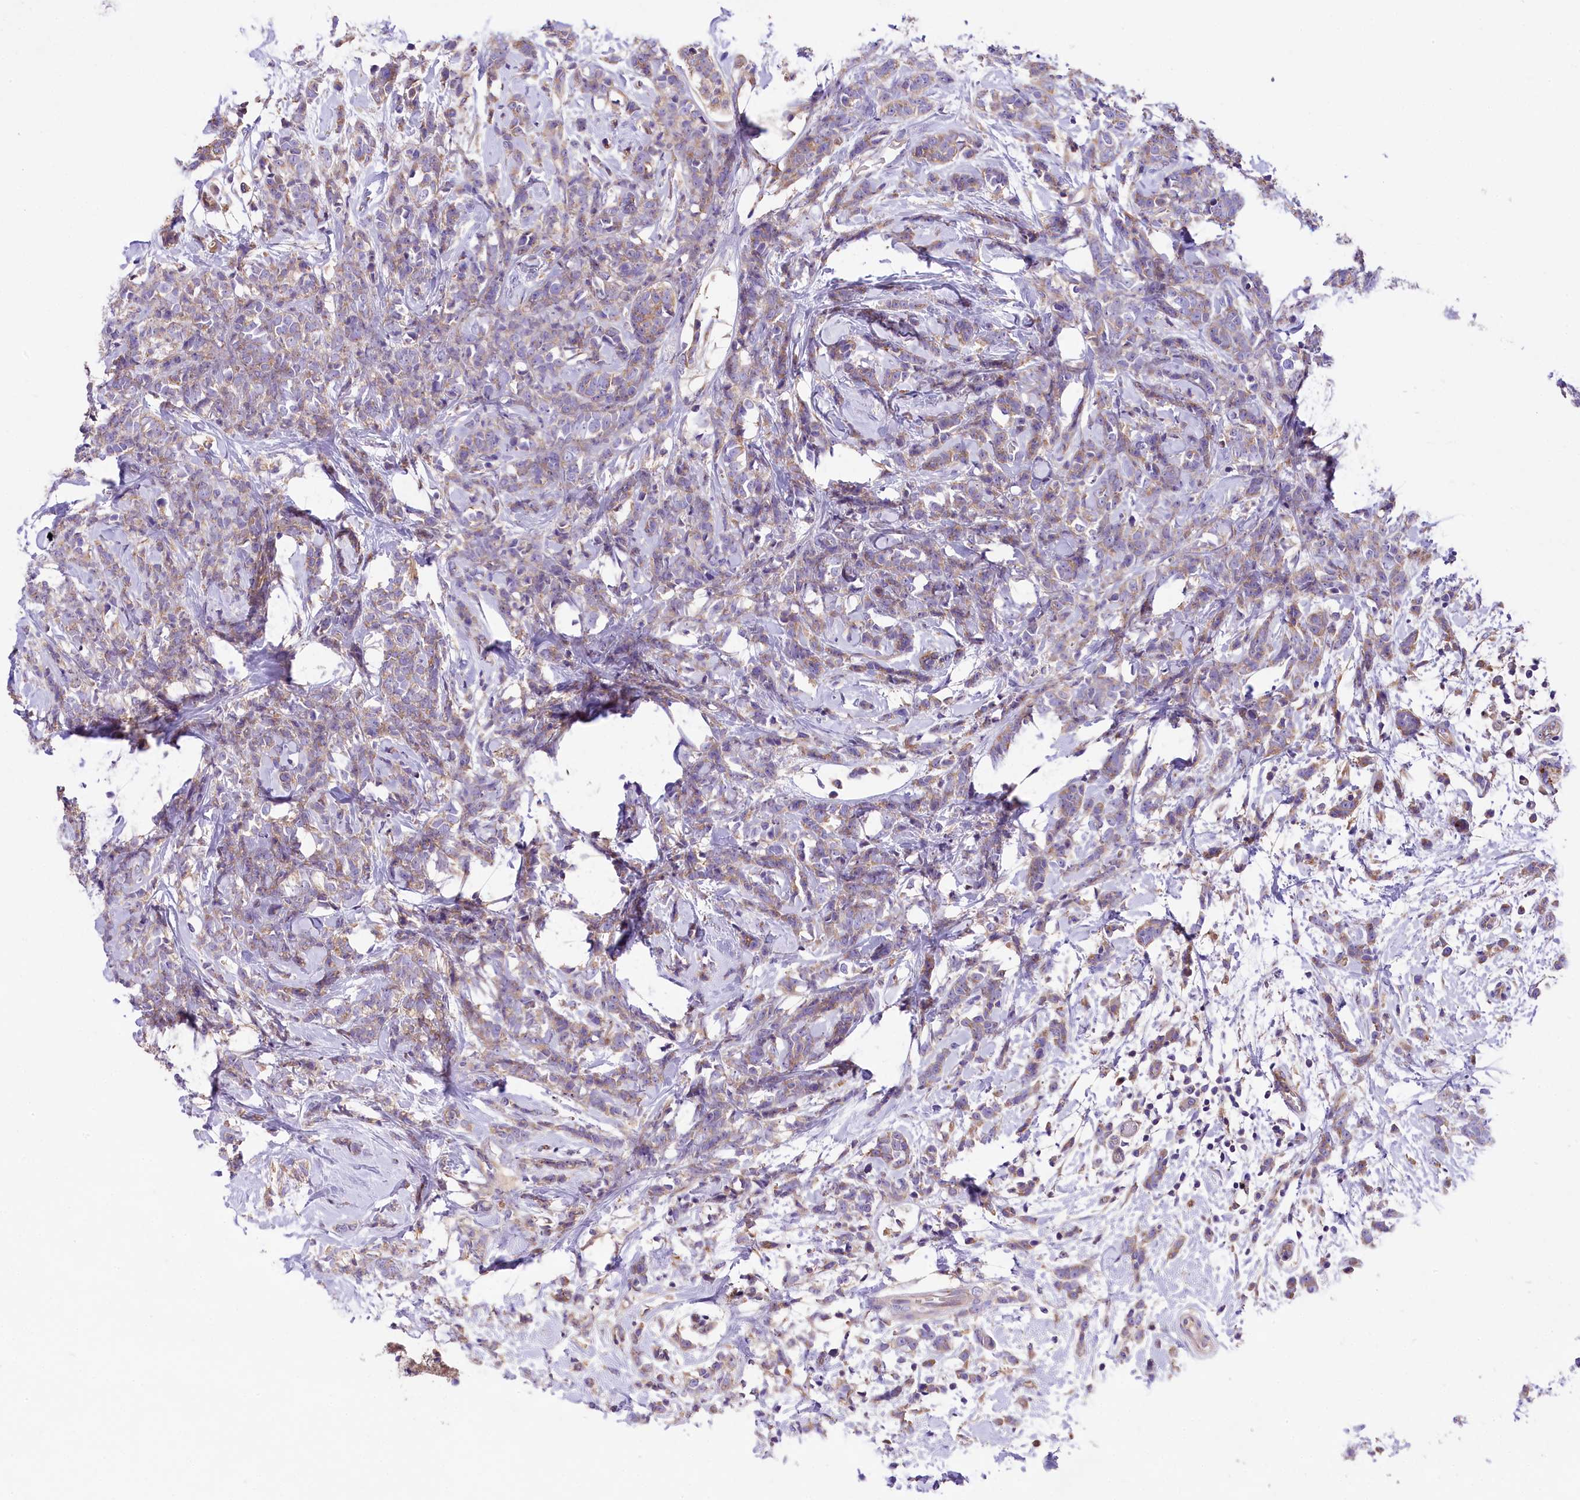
{"staining": {"intensity": "weak", "quantity": "<25%", "location": "cytoplasmic/membranous"}, "tissue": "breast cancer", "cell_type": "Tumor cells", "image_type": "cancer", "snomed": [{"axis": "morphology", "description": "Lobular carcinoma"}, {"axis": "topography", "description": "Breast"}], "caption": "Lobular carcinoma (breast) was stained to show a protein in brown. There is no significant staining in tumor cells. (Stains: DAB (3,3'-diaminobenzidine) immunohistochemistry with hematoxylin counter stain, Microscopy: brightfield microscopy at high magnification).", "gene": "PEMT", "patient": {"sex": "female", "age": 58}}